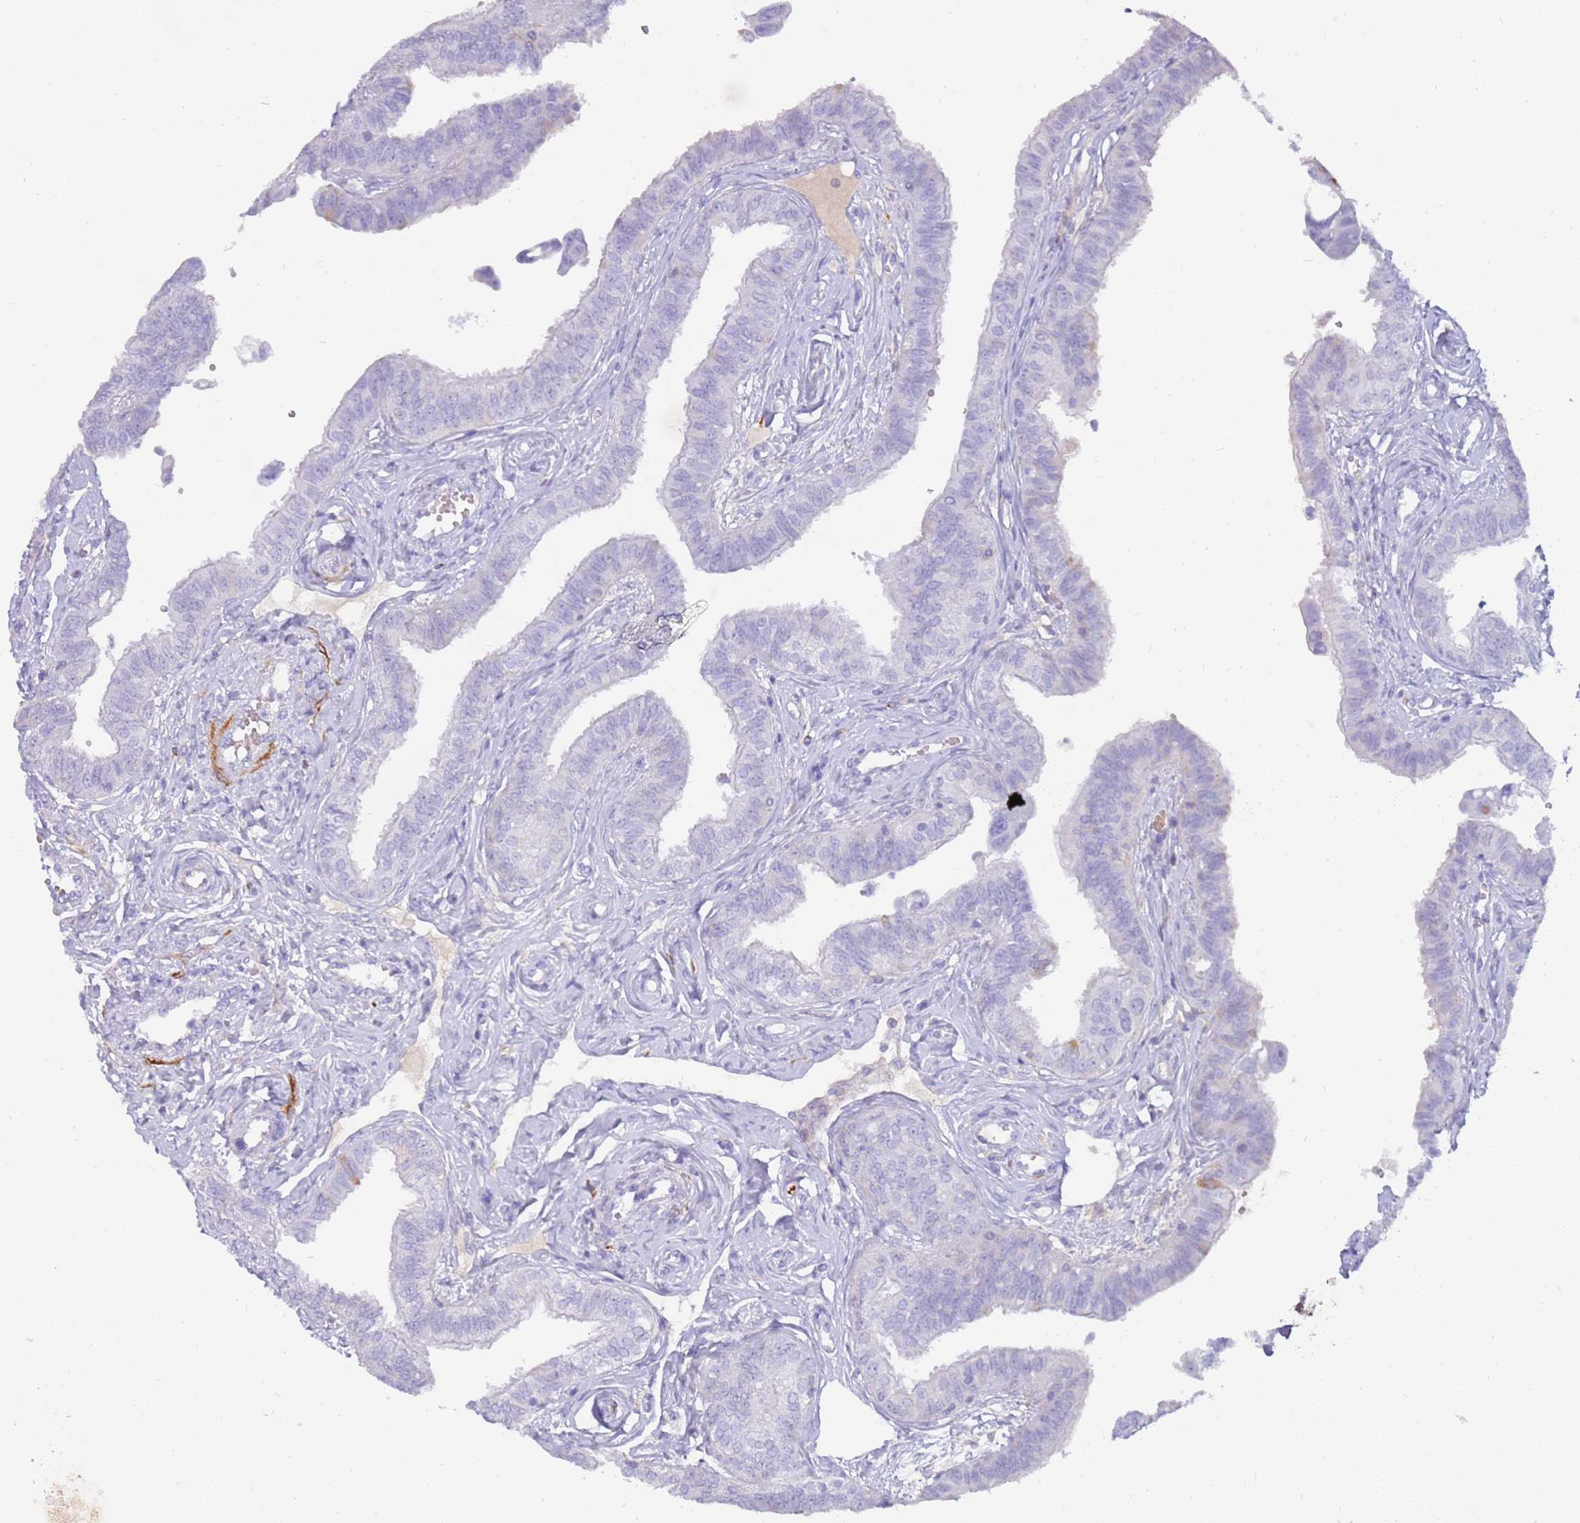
{"staining": {"intensity": "negative", "quantity": "none", "location": "none"}, "tissue": "fallopian tube", "cell_type": "Glandular cells", "image_type": "normal", "snomed": [{"axis": "morphology", "description": "Normal tissue, NOS"}, {"axis": "morphology", "description": "Carcinoma, NOS"}, {"axis": "topography", "description": "Fallopian tube"}, {"axis": "topography", "description": "Ovary"}], "caption": "Immunohistochemical staining of normal human fallopian tube demonstrates no significant staining in glandular cells. (IHC, brightfield microscopy, high magnification).", "gene": "EVPLL", "patient": {"sex": "female", "age": 59}}